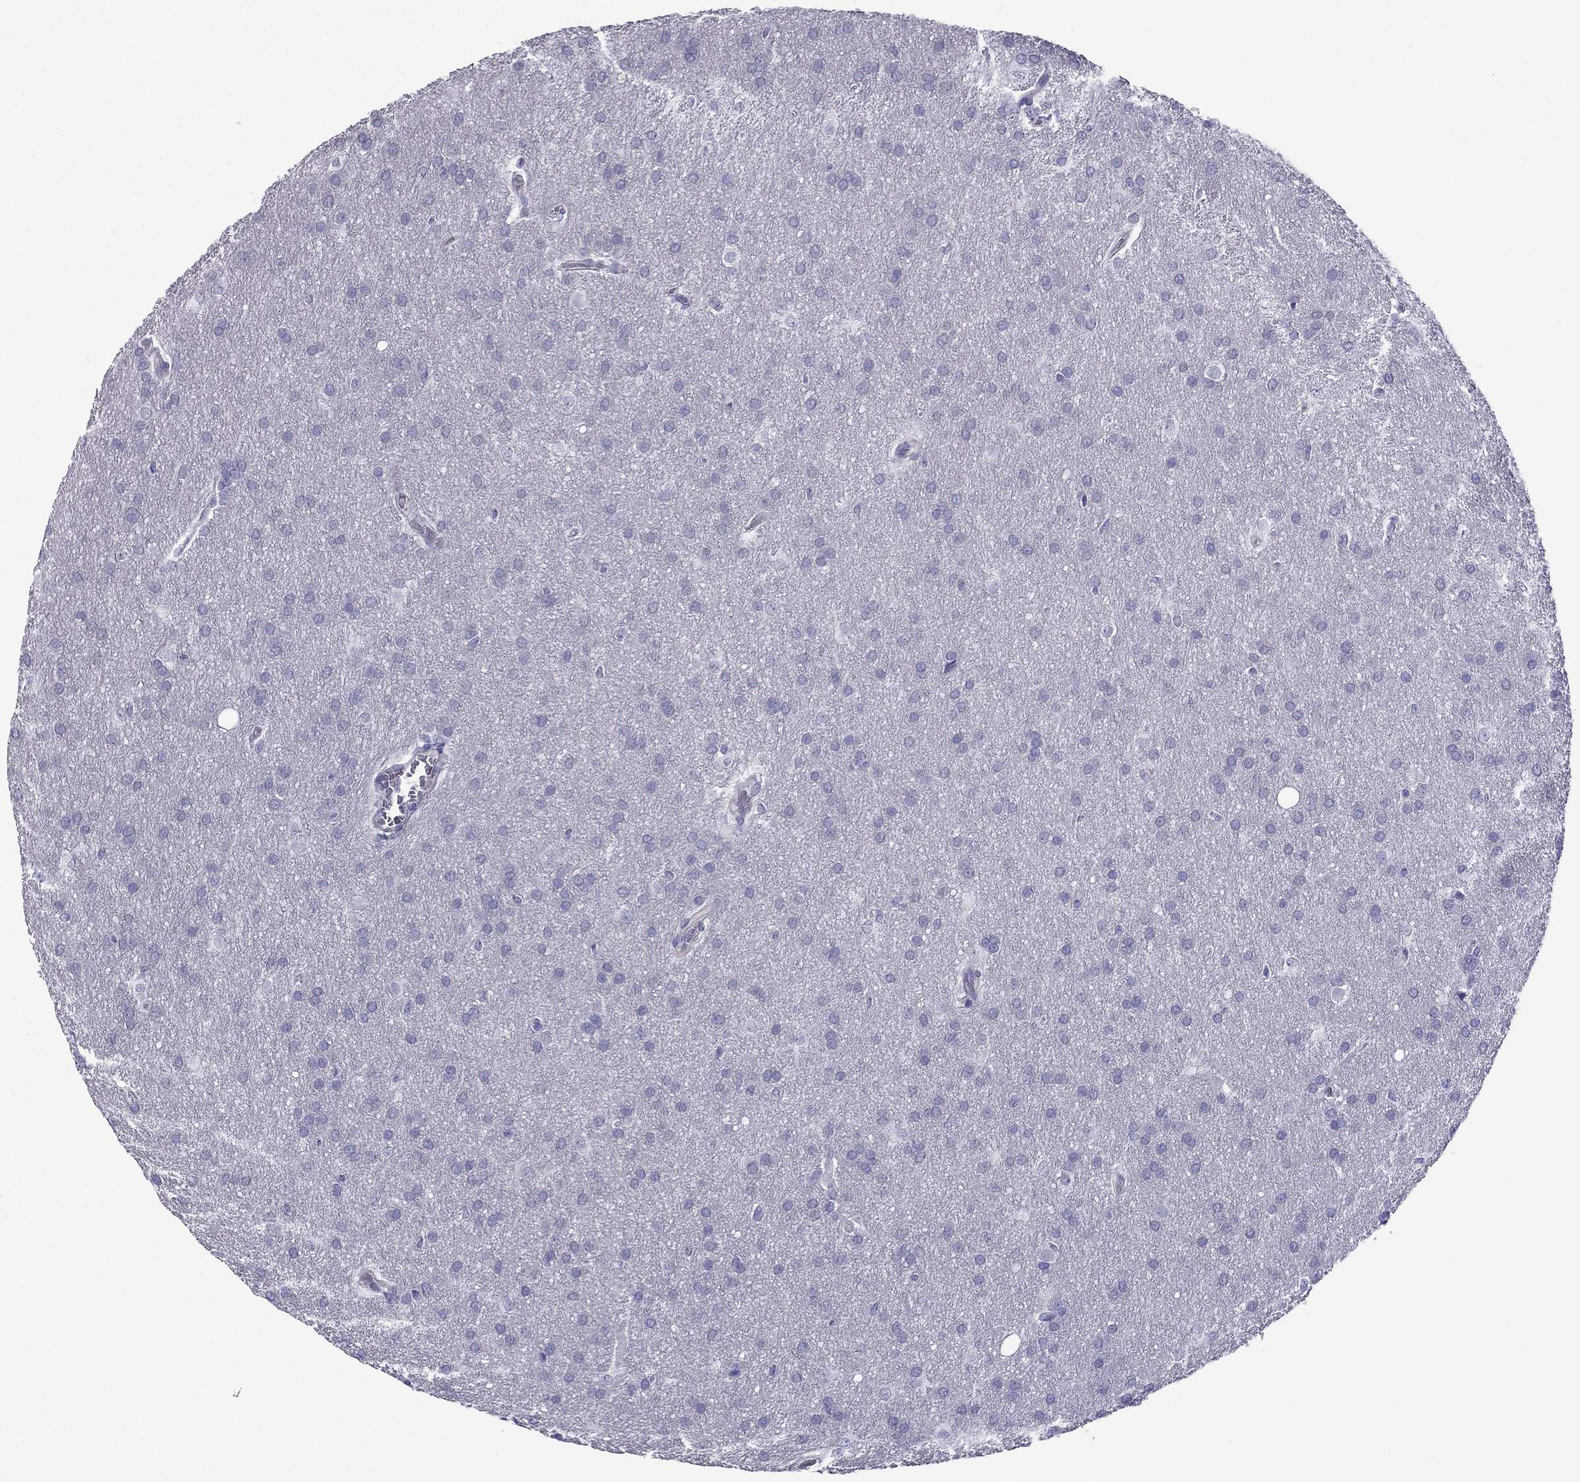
{"staining": {"intensity": "negative", "quantity": "none", "location": "none"}, "tissue": "glioma", "cell_type": "Tumor cells", "image_type": "cancer", "snomed": [{"axis": "morphology", "description": "Glioma, malignant, Low grade"}, {"axis": "topography", "description": "Brain"}], "caption": "An IHC image of glioma is shown. There is no staining in tumor cells of glioma. (Brightfield microscopy of DAB (3,3'-diaminobenzidine) IHC at high magnification).", "gene": "GJA8", "patient": {"sex": "female", "age": 32}}